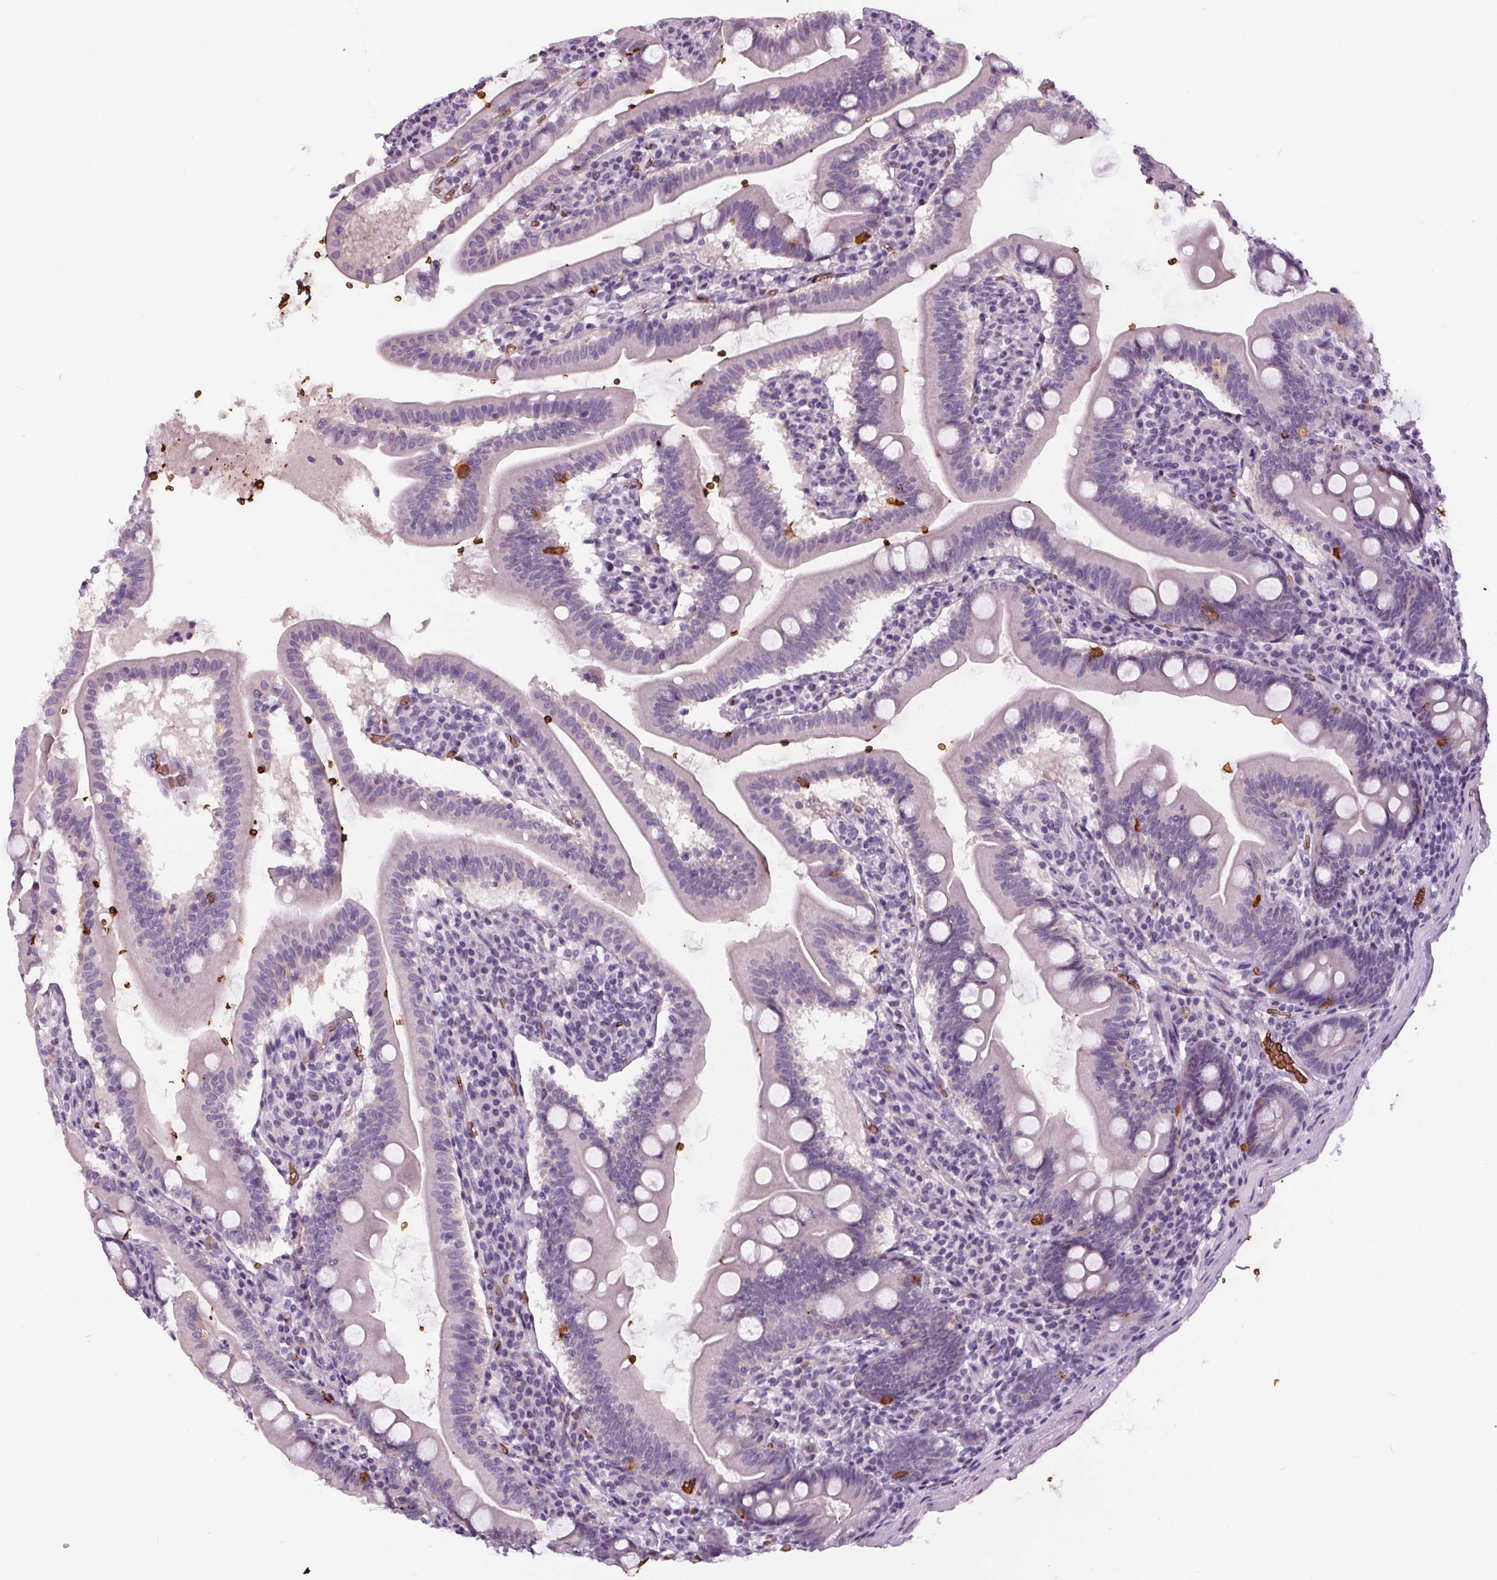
{"staining": {"intensity": "negative", "quantity": "none", "location": "none"}, "tissue": "duodenum", "cell_type": "Glandular cells", "image_type": "normal", "snomed": [{"axis": "morphology", "description": "Normal tissue, NOS"}, {"axis": "topography", "description": "Duodenum"}], "caption": "The histopathology image demonstrates no staining of glandular cells in benign duodenum.", "gene": "SLC4A1", "patient": {"sex": "female", "age": 67}}